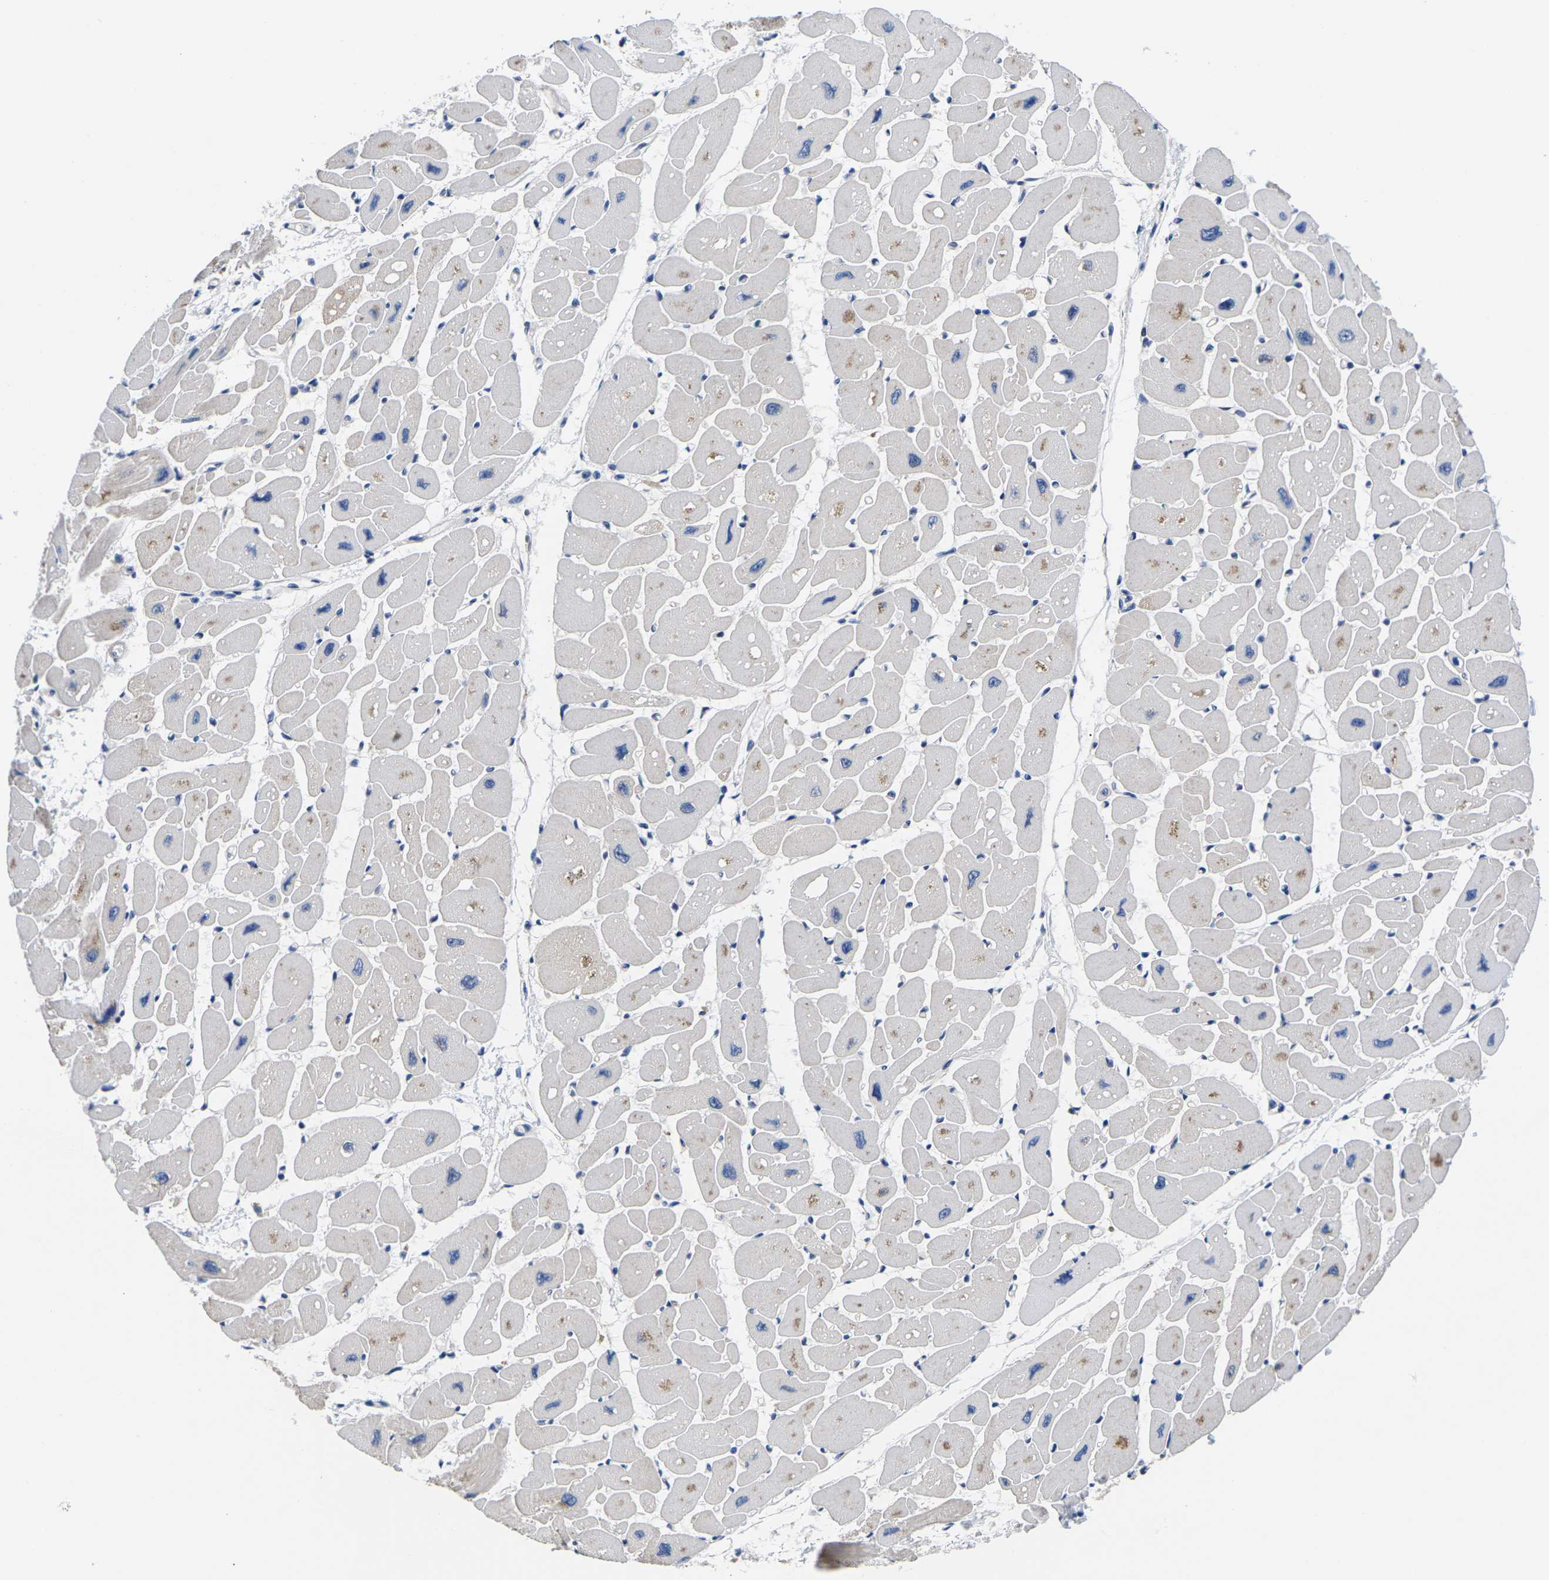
{"staining": {"intensity": "weak", "quantity": "<25%", "location": "cytoplasmic/membranous"}, "tissue": "heart muscle", "cell_type": "Cardiomyocytes", "image_type": "normal", "snomed": [{"axis": "morphology", "description": "Normal tissue, NOS"}, {"axis": "topography", "description": "Heart"}], "caption": "Immunohistochemistry (IHC) histopathology image of benign heart muscle stained for a protein (brown), which reveals no positivity in cardiomyocytes.", "gene": "ST6GAL2", "patient": {"sex": "female", "age": 54}}